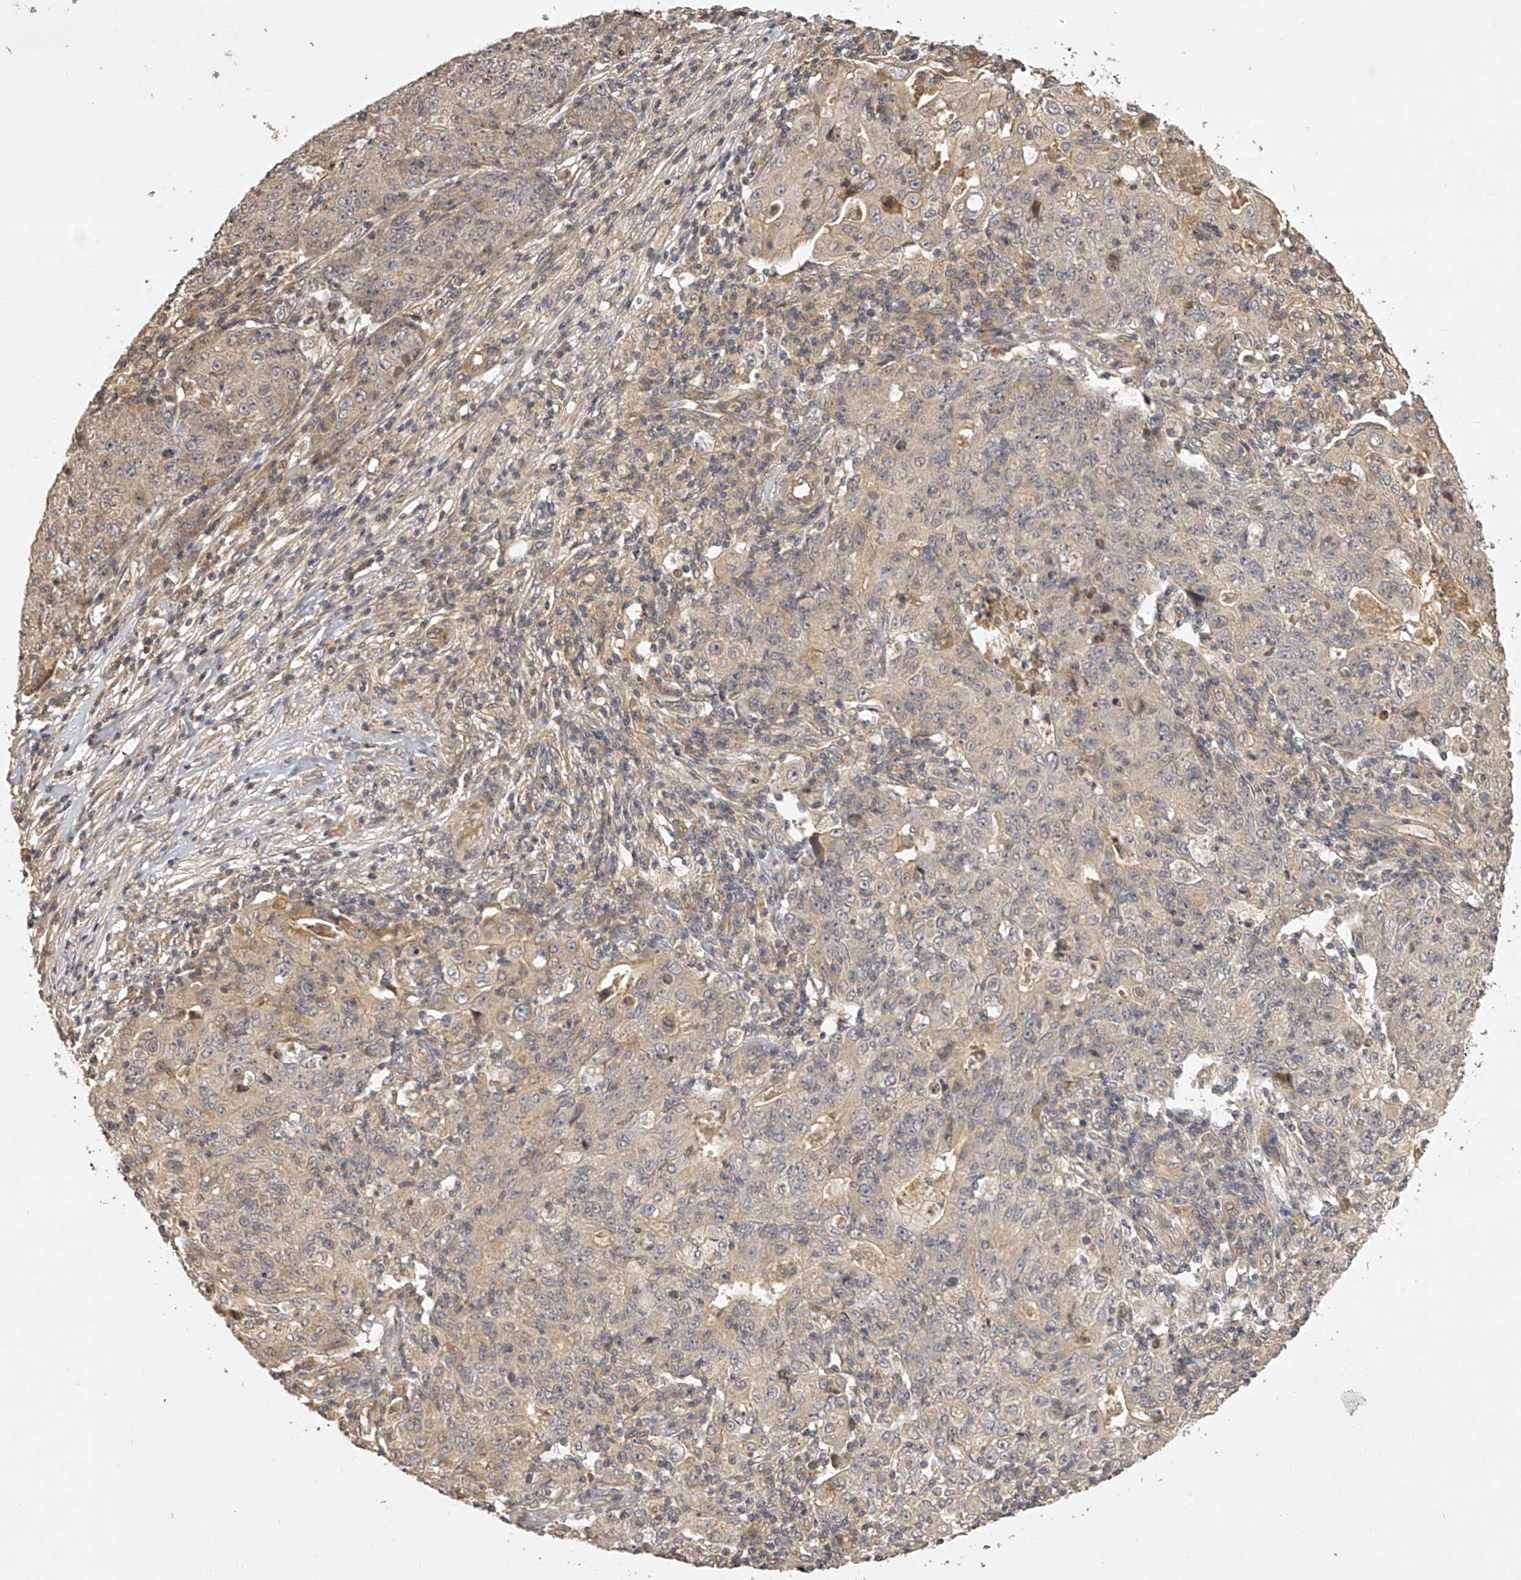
{"staining": {"intensity": "negative", "quantity": "none", "location": "none"}, "tissue": "ovarian cancer", "cell_type": "Tumor cells", "image_type": "cancer", "snomed": [{"axis": "morphology", "description": "Carcinoma, endometroid"}, {"axis": "topography", "description": "Ovary"}], "caption": "DAB immunohistochemical staining of ovarian cancer exhibits no significant positivity in tumor cells.", "gene": "NFS1", "patient": {"sex": "female", "age": 42}}